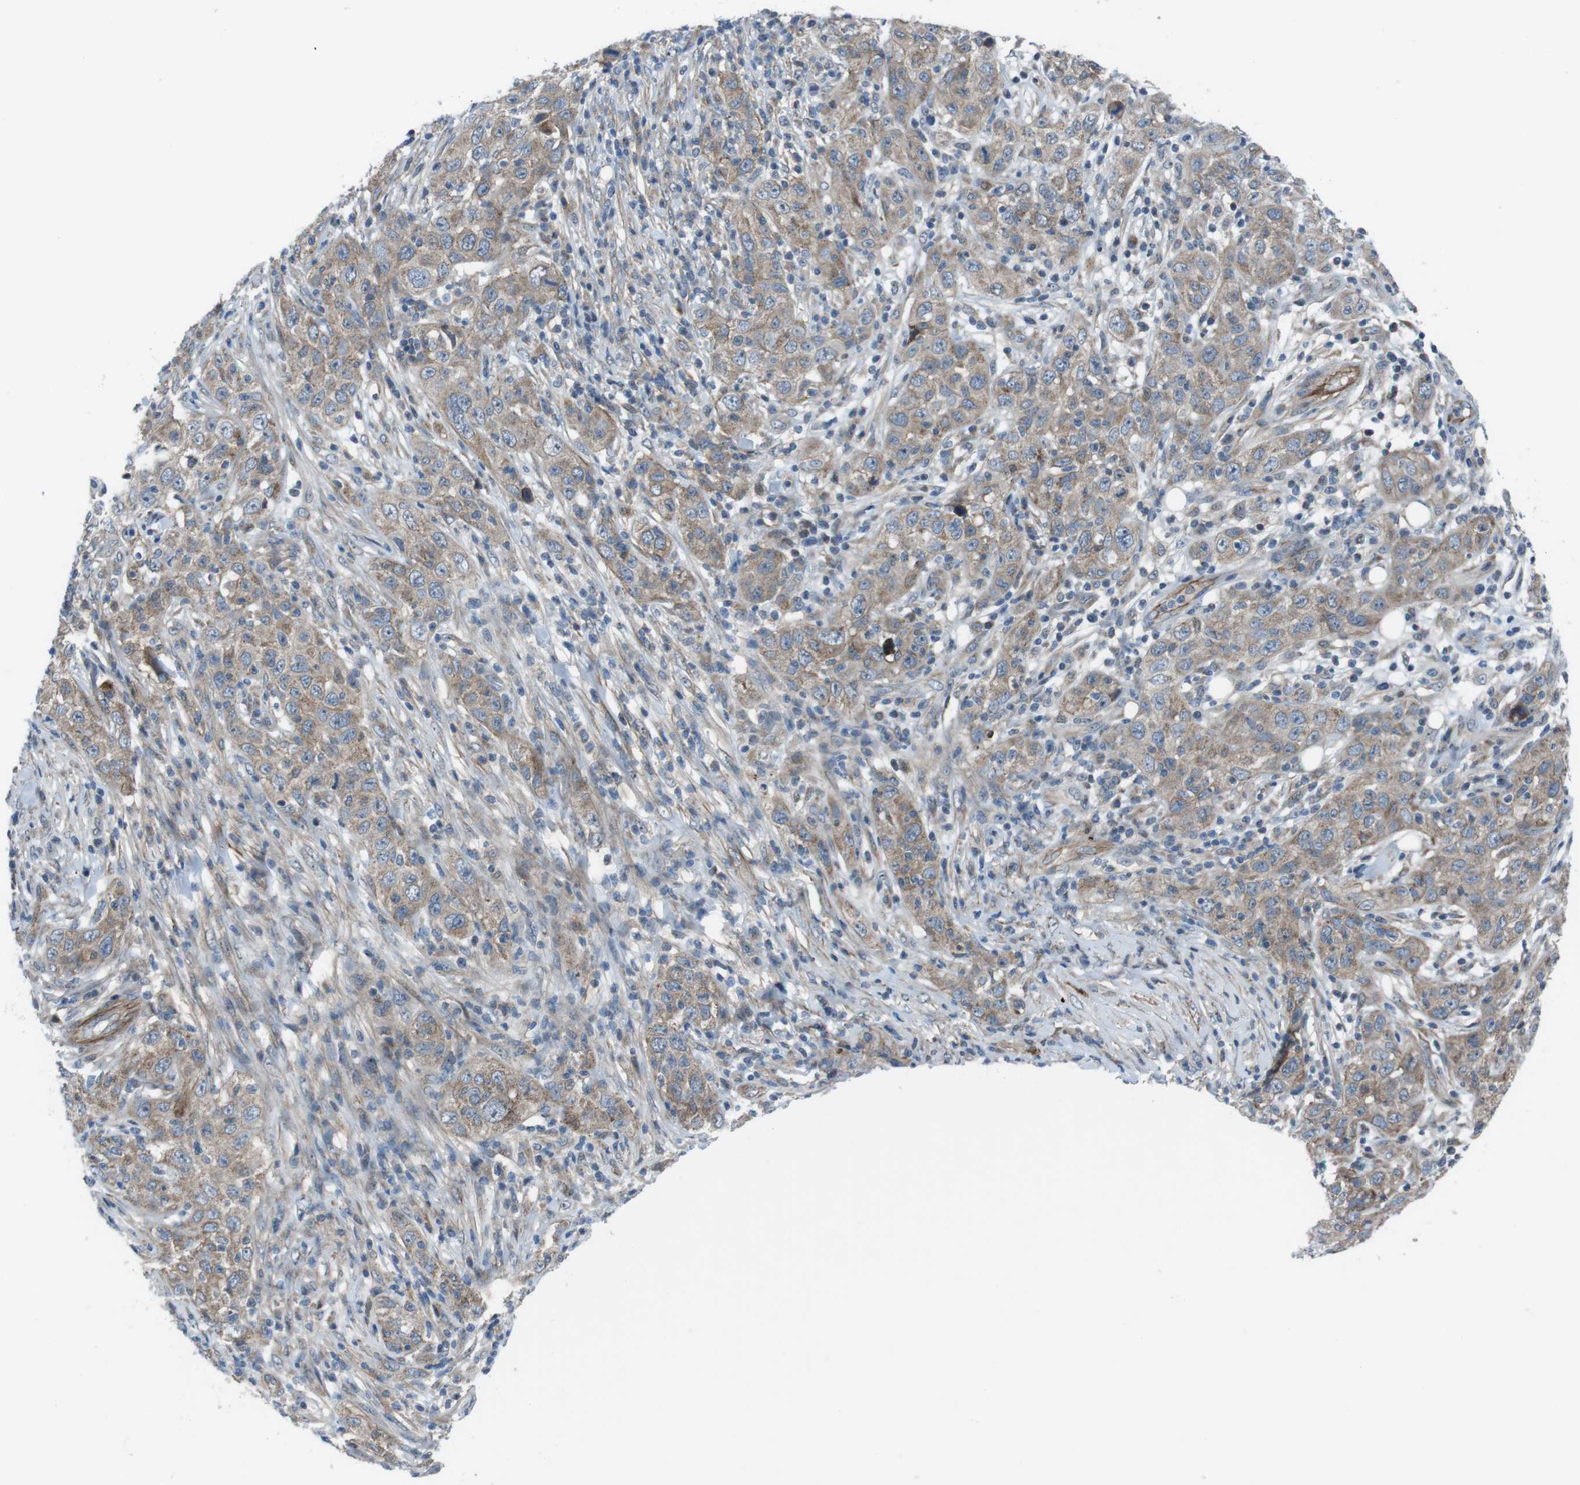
{"staining": {"intensity": "weak", "quantity": ">75%", "location": "cytoplasmic/membranous"}, "tissue": "skin cancer", "cell_type": "Tumor cells", "image_type": "cancer", "snomed": [{"axis": "morphology", "description": "Squamous cell carcinoma, NOS"}, {"axis": "topography", "description": "Skin"}], "caption": "Protein staining of skin squamous cell carcinoma tissue demonstrates weak cytoplasmic/membranous staining in about >75% of tumor cells.", "gene": "FAM174B", "patient": {"sex": "female", "age": 88}}